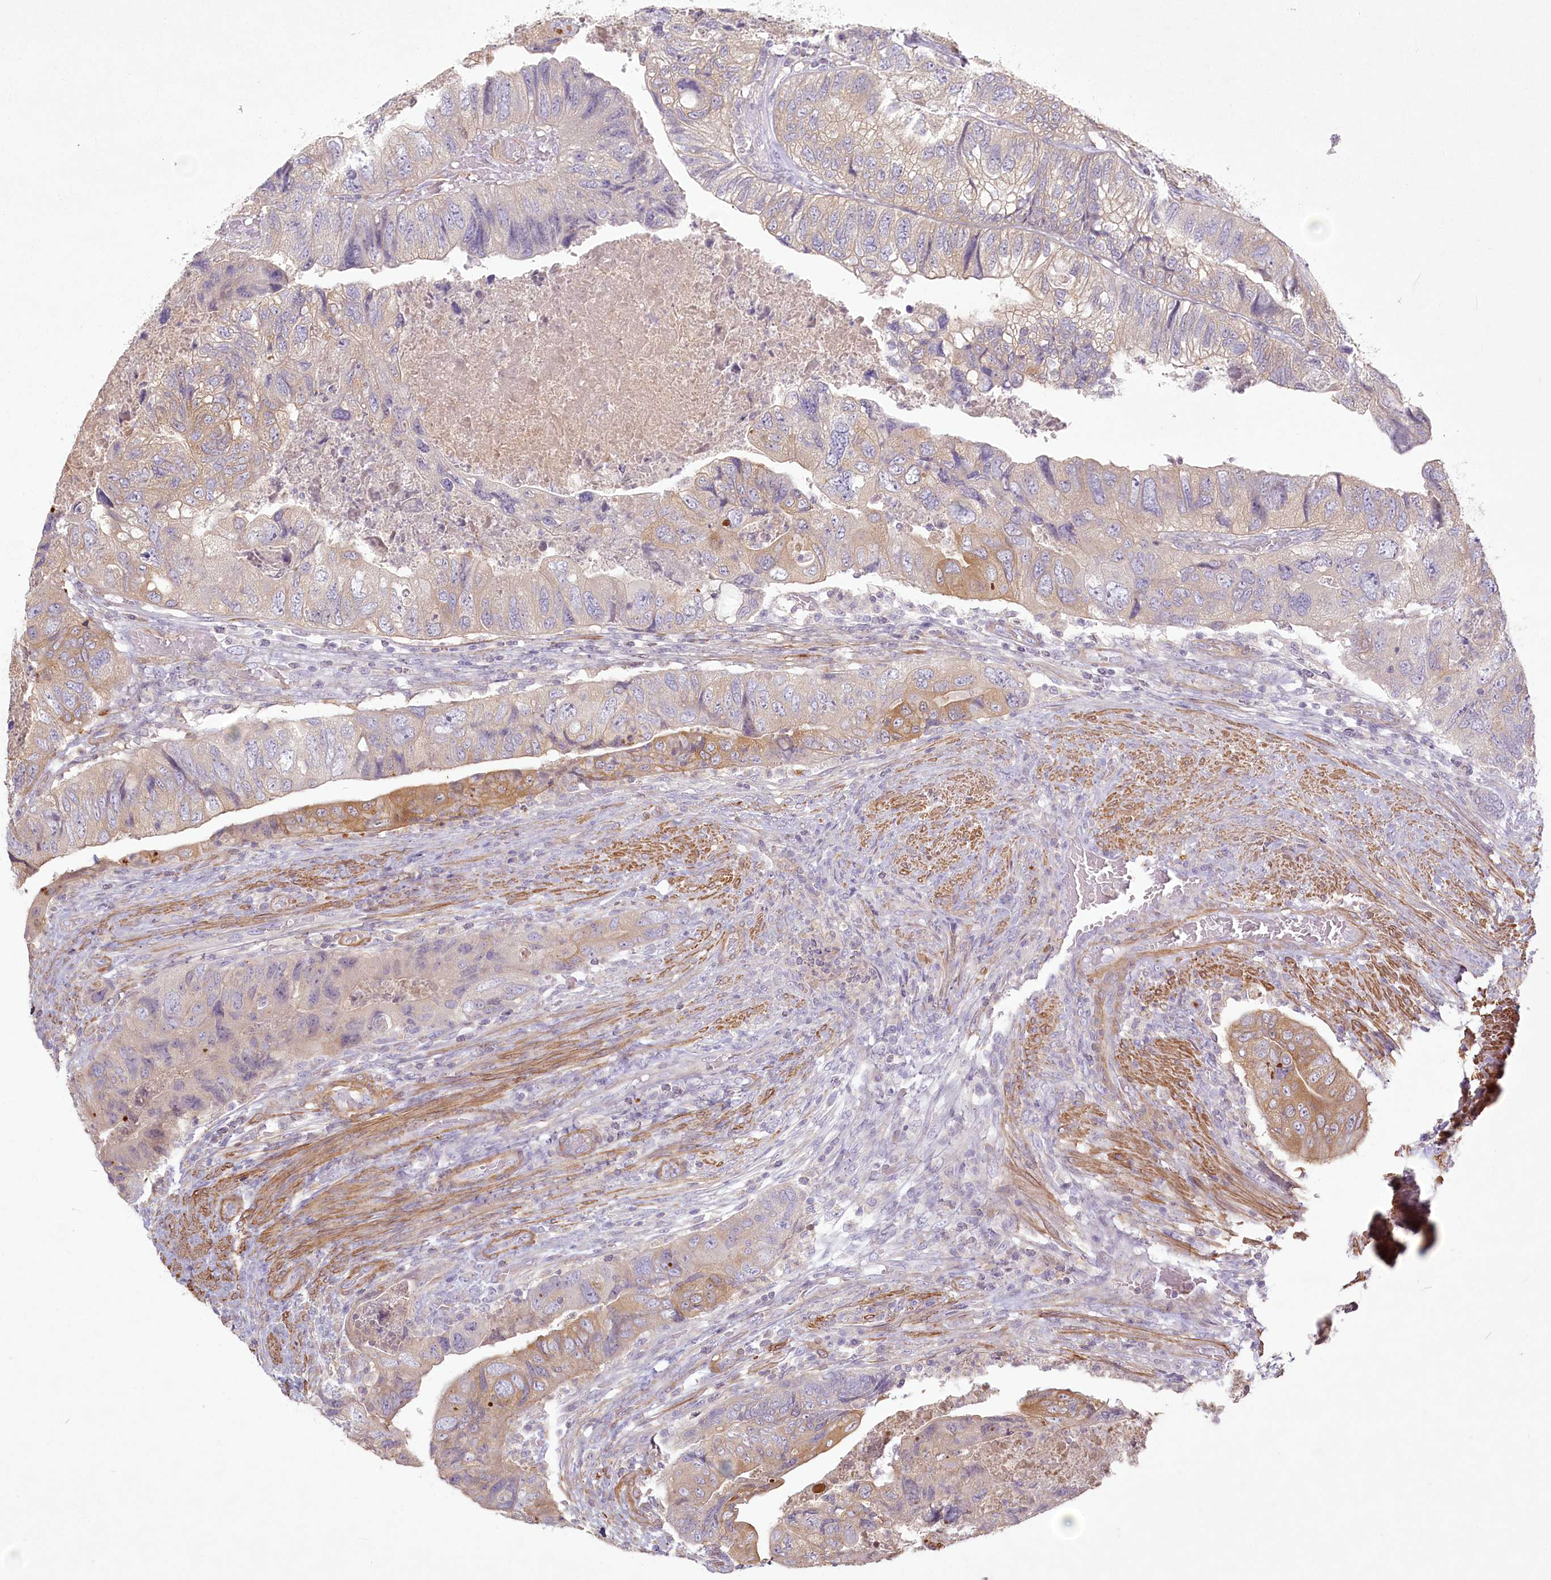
{"staining": {"intensity": "moderate", "quantity": "<25%", "location": "cytoplasmic/membranous"}, "tissue": "colorectal cancer", "cell_type": "Tumor cells", "image_type": "cancer", "snomed": [{"axis": "morphology", "description": "Adenocarcinoma, NOS"}, {"axis": "topography", "description": "Rectum"}], "caption": "IHC image of colorectal adenocarcinoma stained for a protein (brown), which demonstrates low levels of moderate cytoplasmic/membranous expression in approximately <25% of tumor cells.", "gene": "INPP4B", "patient": {"sex": "male", "age": 63}}